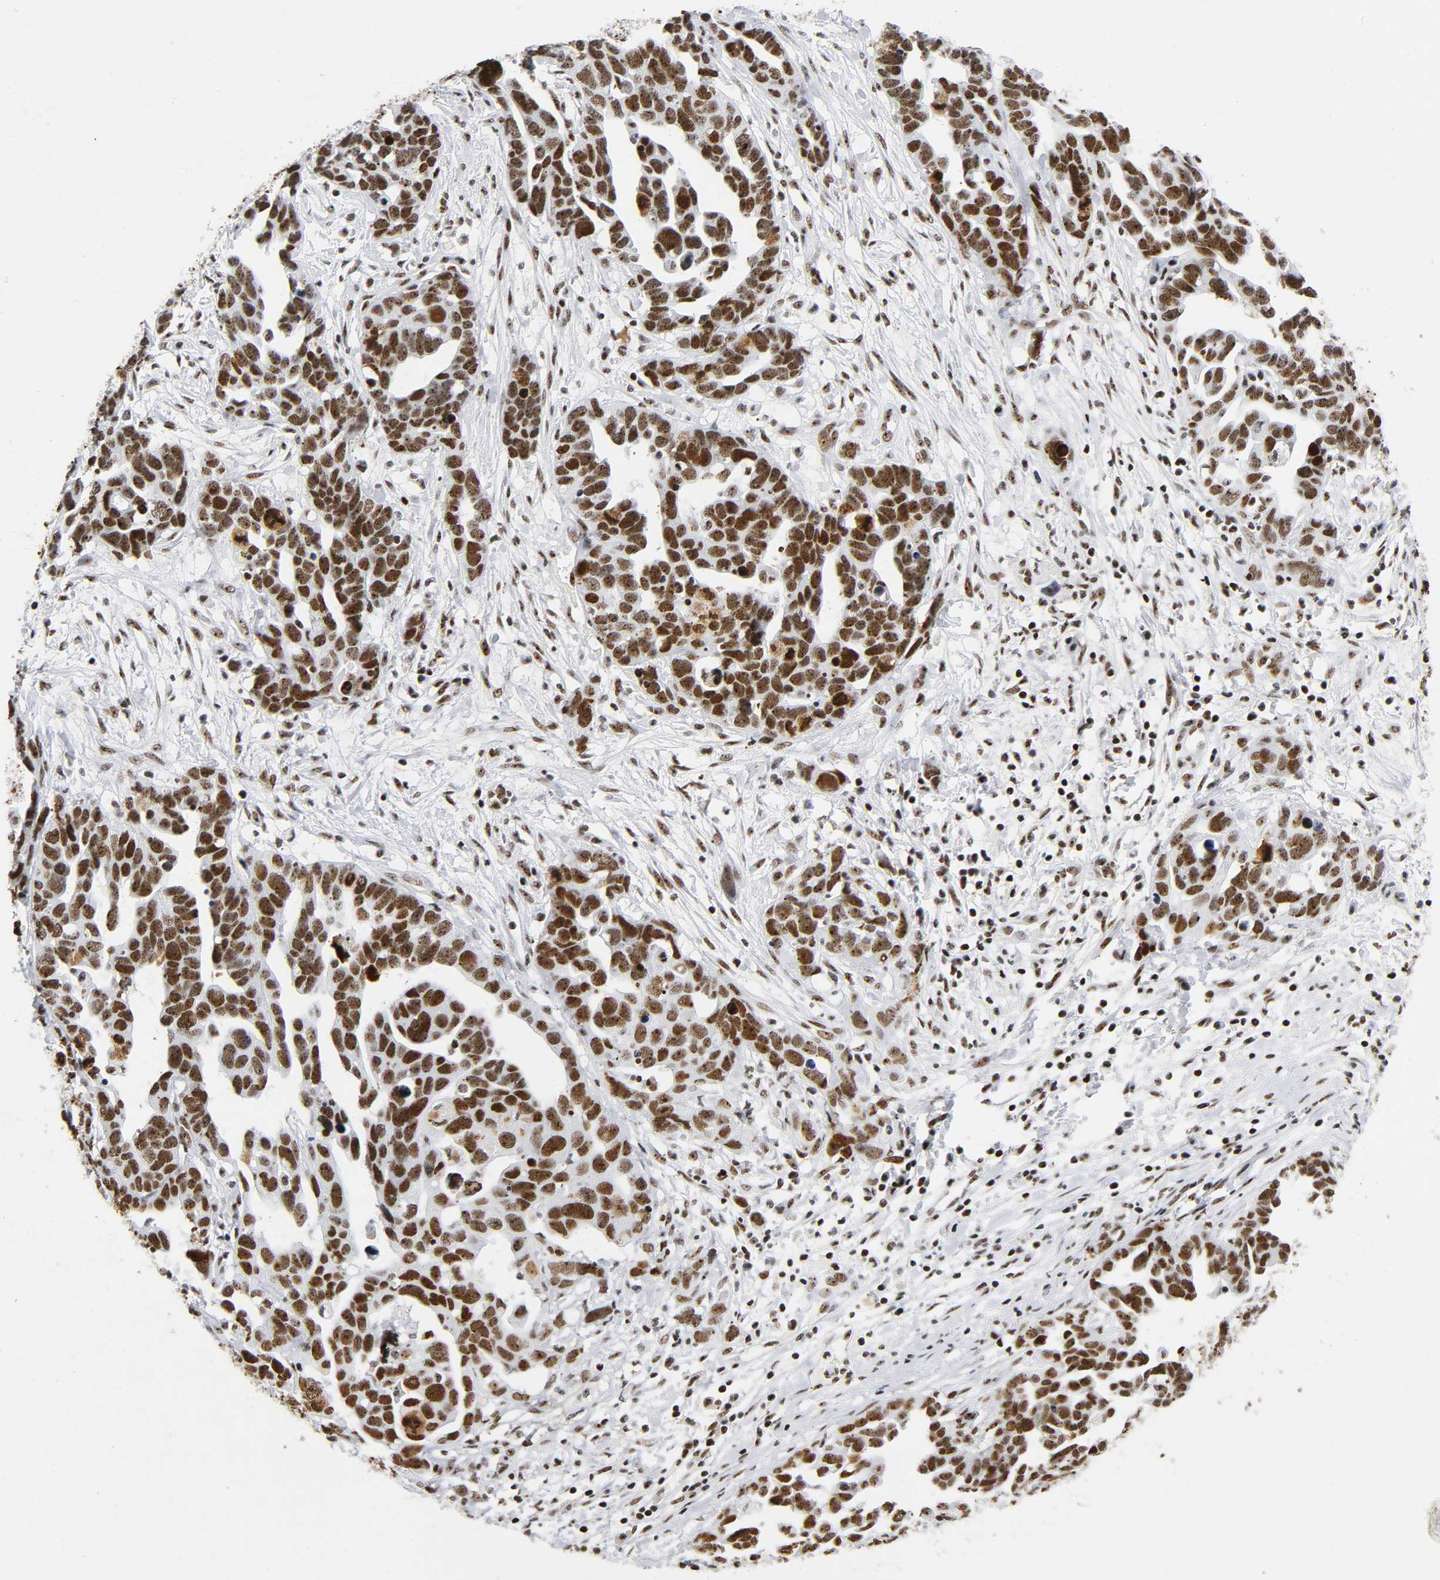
{"staining": {"intensity": "strong", "quantity": ">75%", "location": "nuclear"}, "tissue": "ovarian cancer", "cell_type": "Tumor cells", "image_type": "cancer", "snomed": [{"axis": "morphology", "description": "Cystadenocarcinoma, serous, NOS"}, {"axis": "topography", "description": "Ovary"}], "caption": "Immunohistochemistry image of ovarian cancer (serous cystadenocarcinoma) stained for a protein (brown), which displays high levels of strong nuclear expression in about >75% of tumor cells.", "gene": "UBTF", "patient": {"sex": "female", "age": 54}}